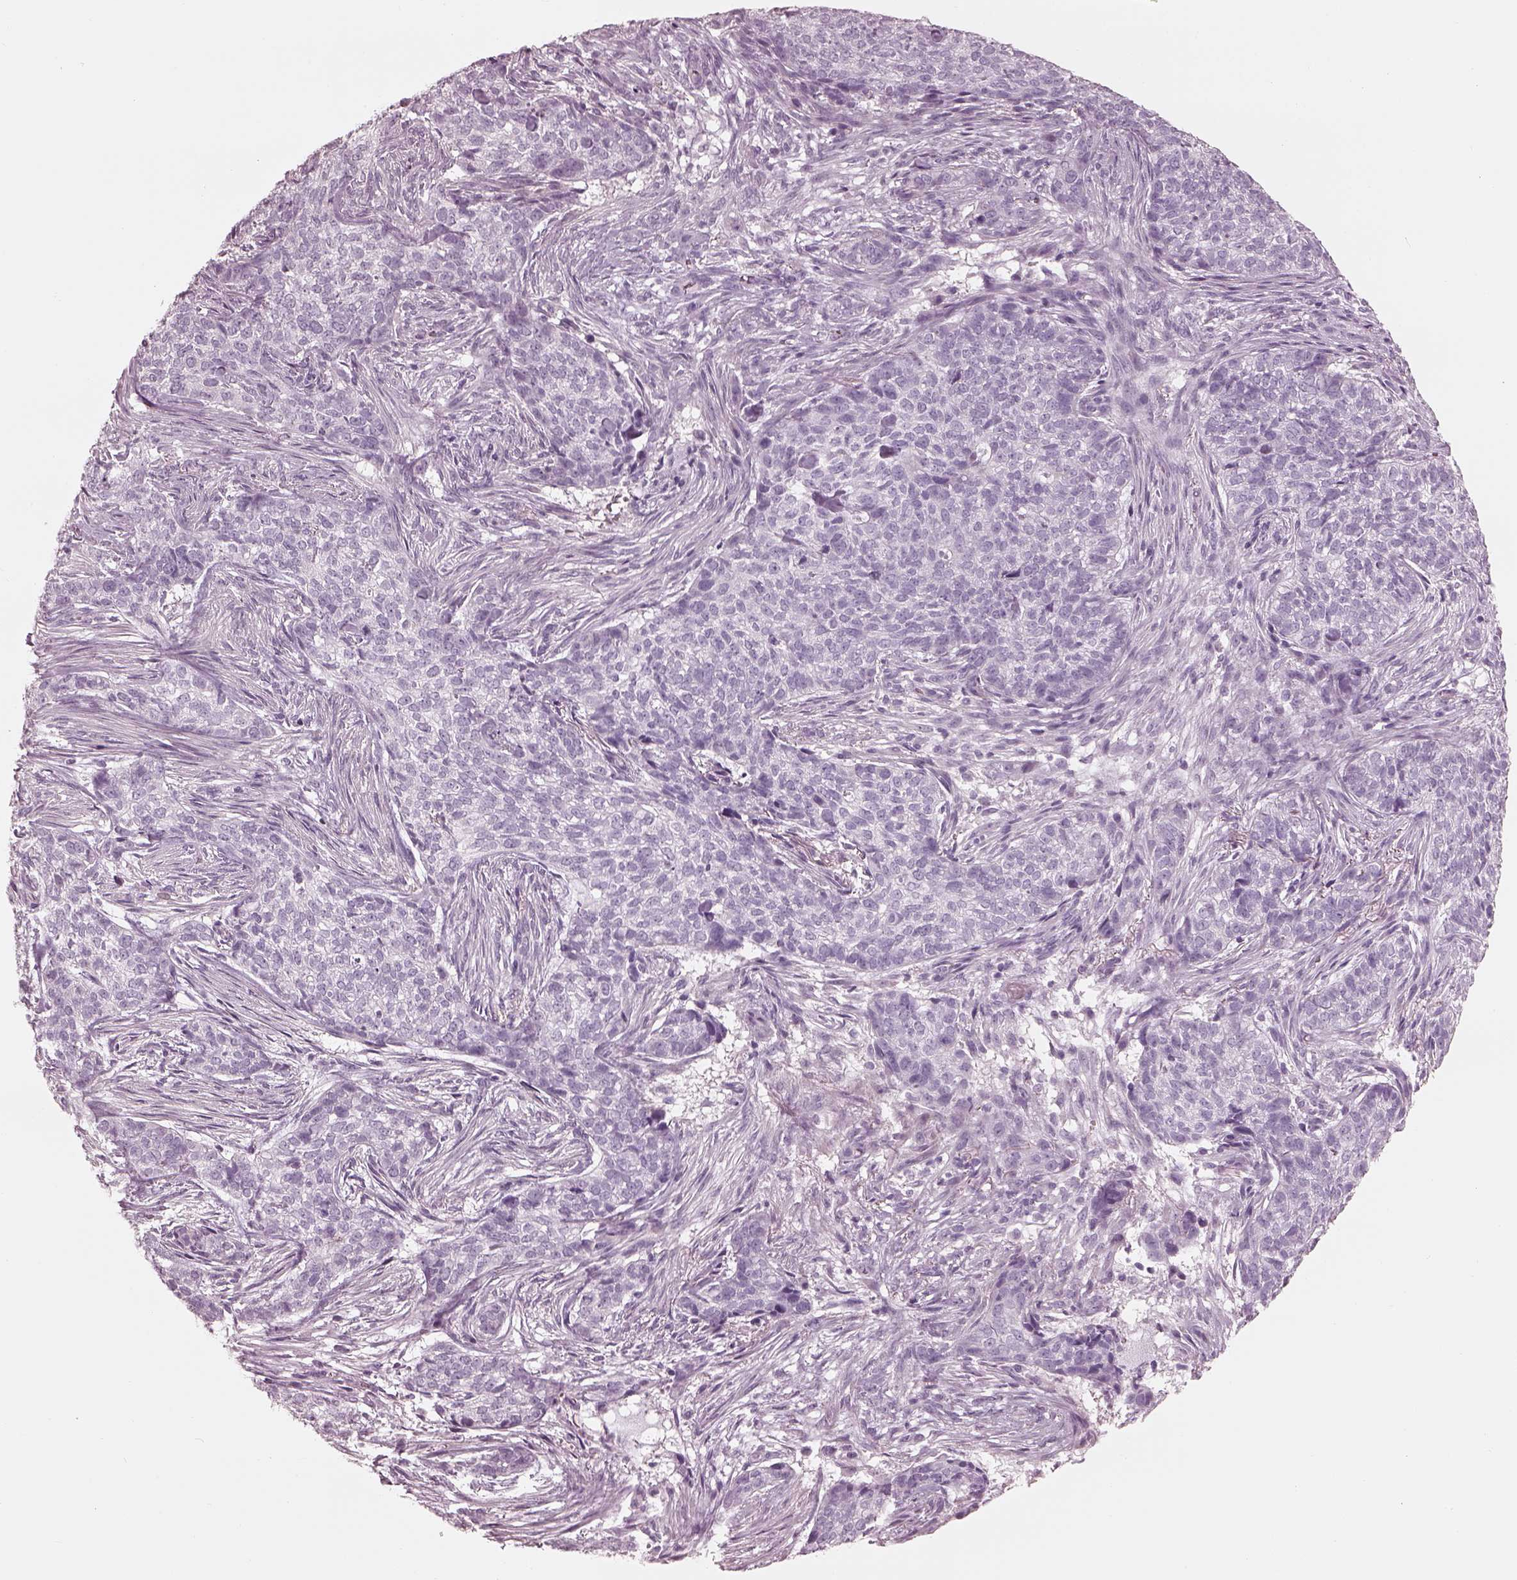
{"staining": {"intensity": "negative", "quantity": "none", "location": "none"}, "tissue": "skin cancer", "cell_type": "Tumor cells", "image_type": "cancer", "snomed": [{"axis": "morphology", "description": "Basal cell carcinoma"}, {"axis": "topography", "description": "Skin"}], "caption": "DAB immunohistochemical staining of skin cancer exhibits no significant staining in tumor cells. The staining was performed using DAB to visualize the protein expression in brown, while the nuclei were stained in blue with hematoxylin (Magnification: 20x).", "gene": "RSPH9", "patient": {"sex": "female", "age": 69}}